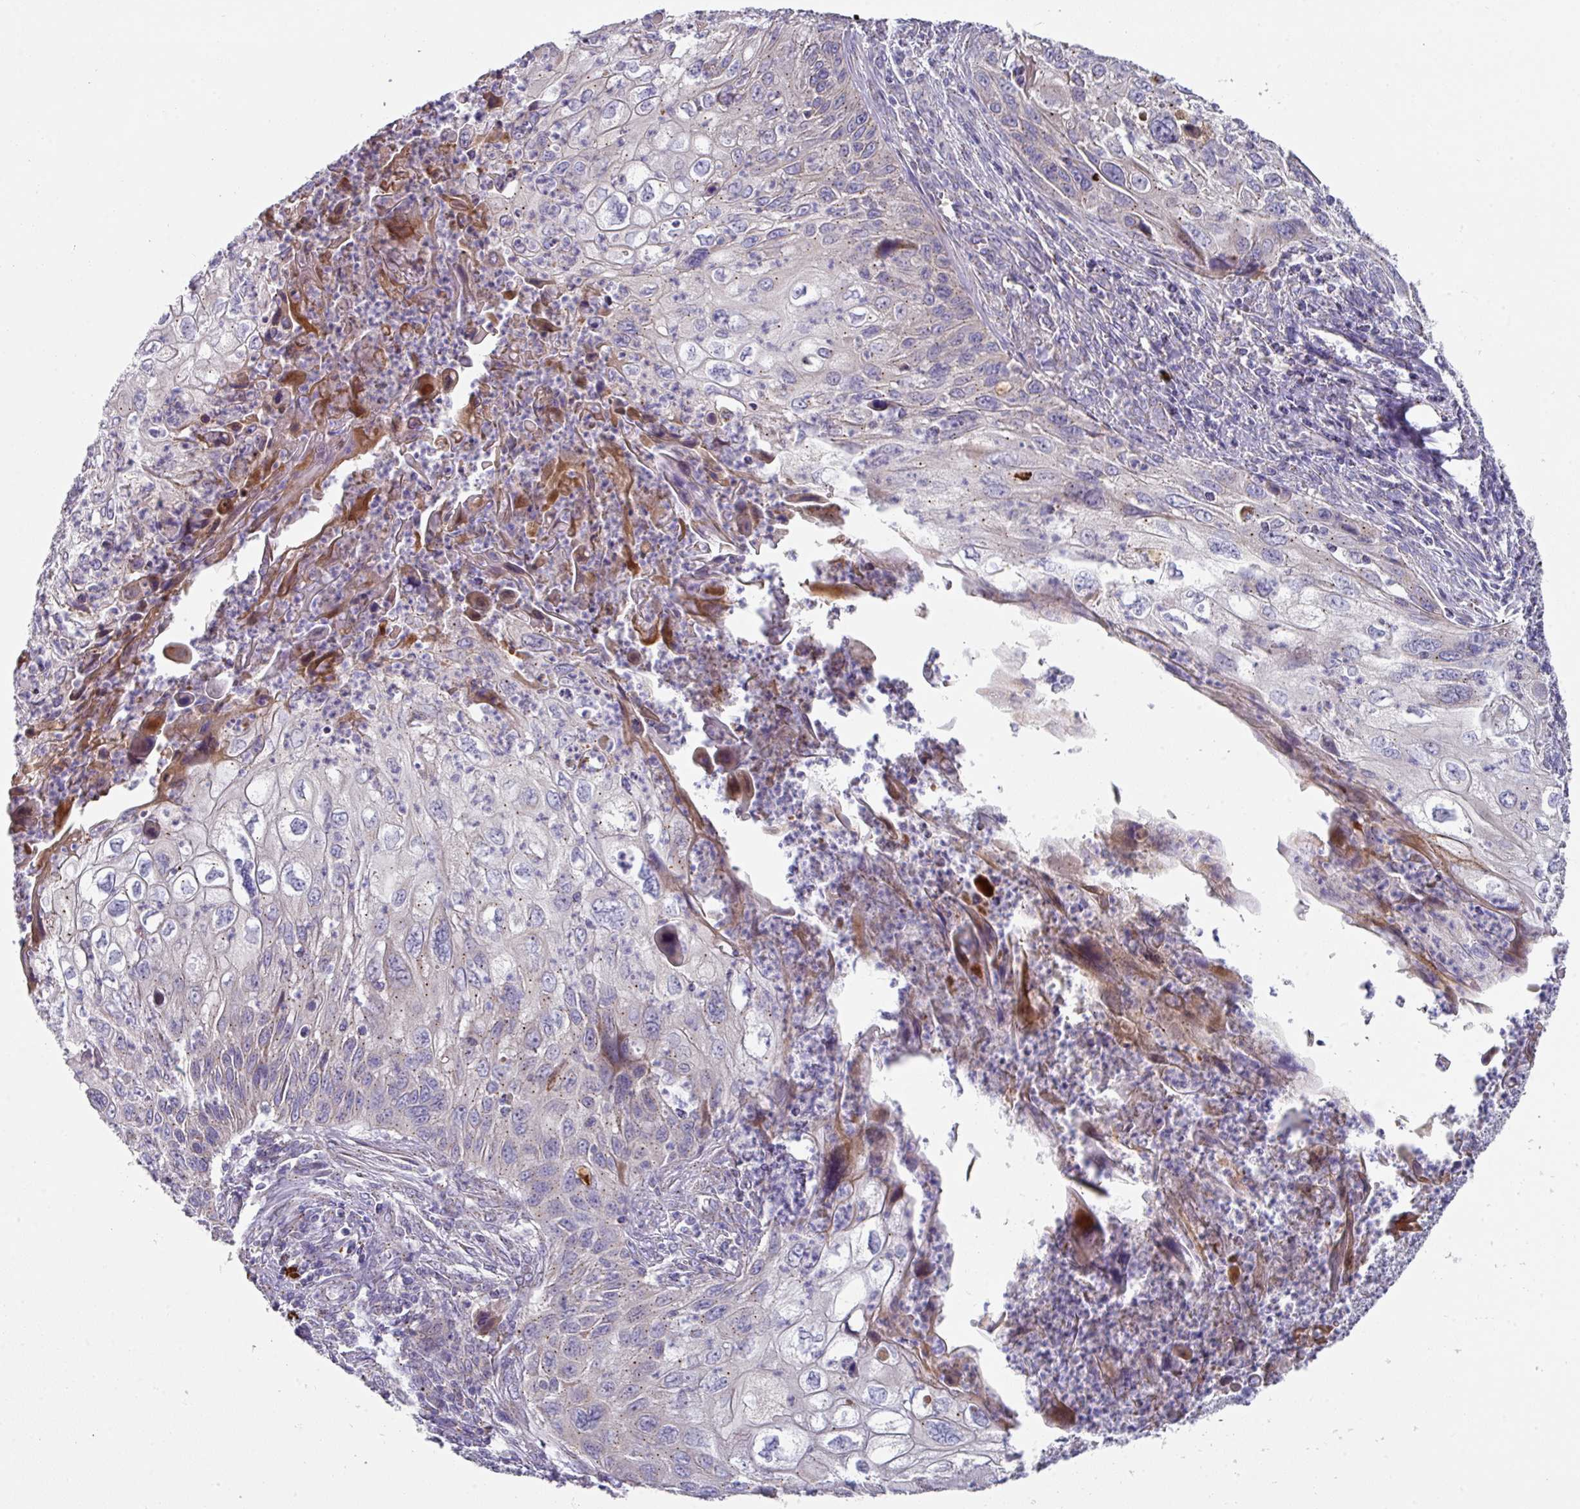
{"staining": {"intensity": "weak", "quantity": "25%-75%", "location": "cytoplasmic/membranous"}, "tissue": "cervical cancer", "cell_type": "Tumor cells", "image_type": "cancer", "snomed": [{"axis": "morphology", "description": "Squamous cell carcinoma, NOS"}, {"axis": "topography", "description": "Cervix"}], "caption": "About 25%-75% of tumor cells in human cervical cancer (squamous cell carcinoma) display weak cytoplasmic/membranous protein positivity as visualized by brown immunohistochemical staining.", "gene": "IL4R", "patient": {"sex": "female", "age": 70}}